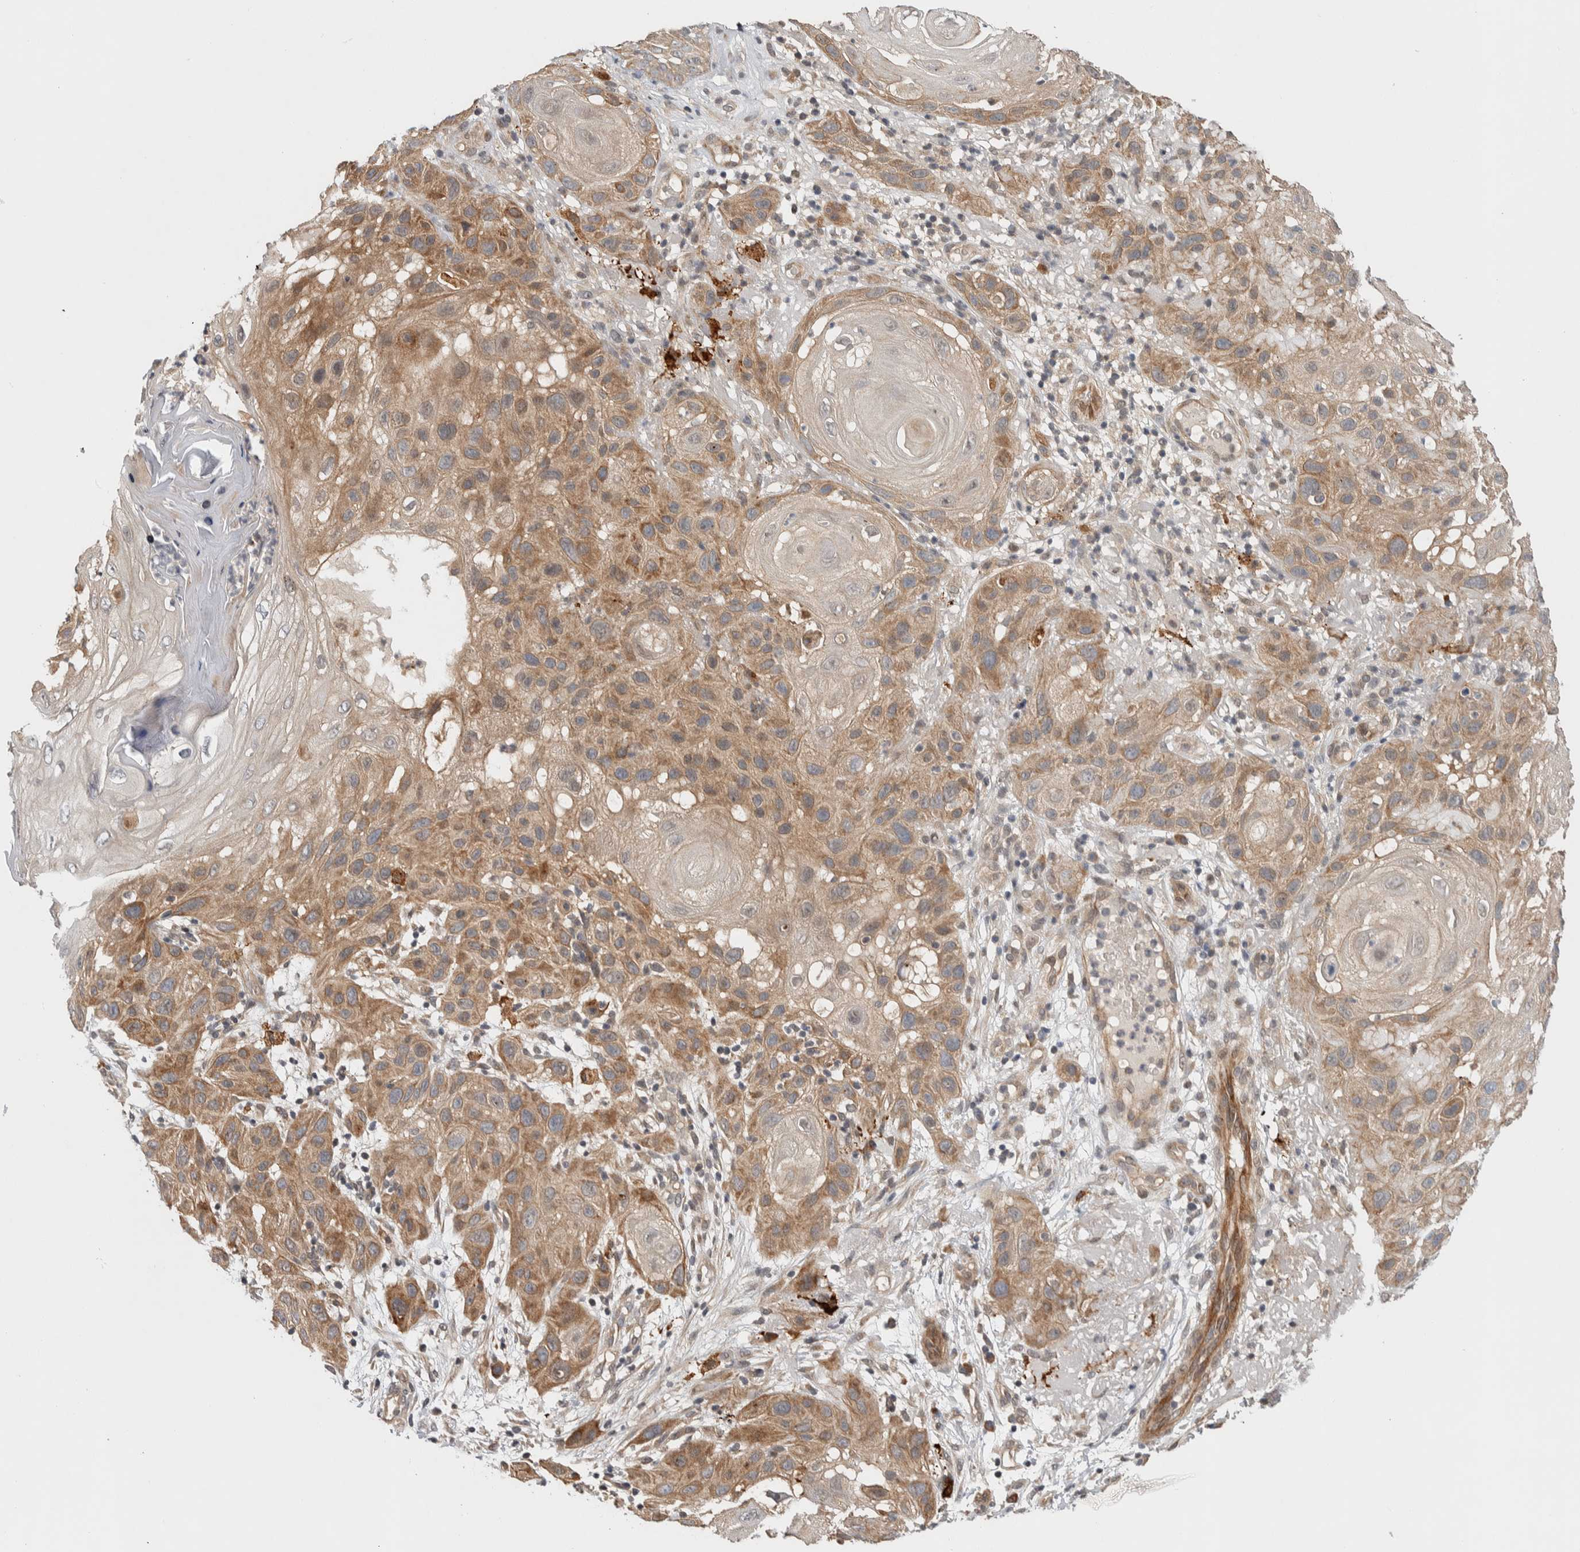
{"staining": {"intensity": "weak", "quantity": "25%-75%", "location": "cytoplasmic/membranous"}, "tissue": "skin cancer", "cell_type": "Tumor cells", "image_type": "cancer", "snomed": [{"axis": "morphology", "description": "Squamous cell carcinoma, NOS"}, {"axis": "topography", "description": "Skin"}], "caption": "A low amount of weak cytoplasmic/membranous staining is seen in about 25%-75% of tumor cells in skin cancer tissue. (IHC, brightfield microscopy, high magnification).", "gene": "TBC1D31", "patient": {"sex": "female", "age": 96}}